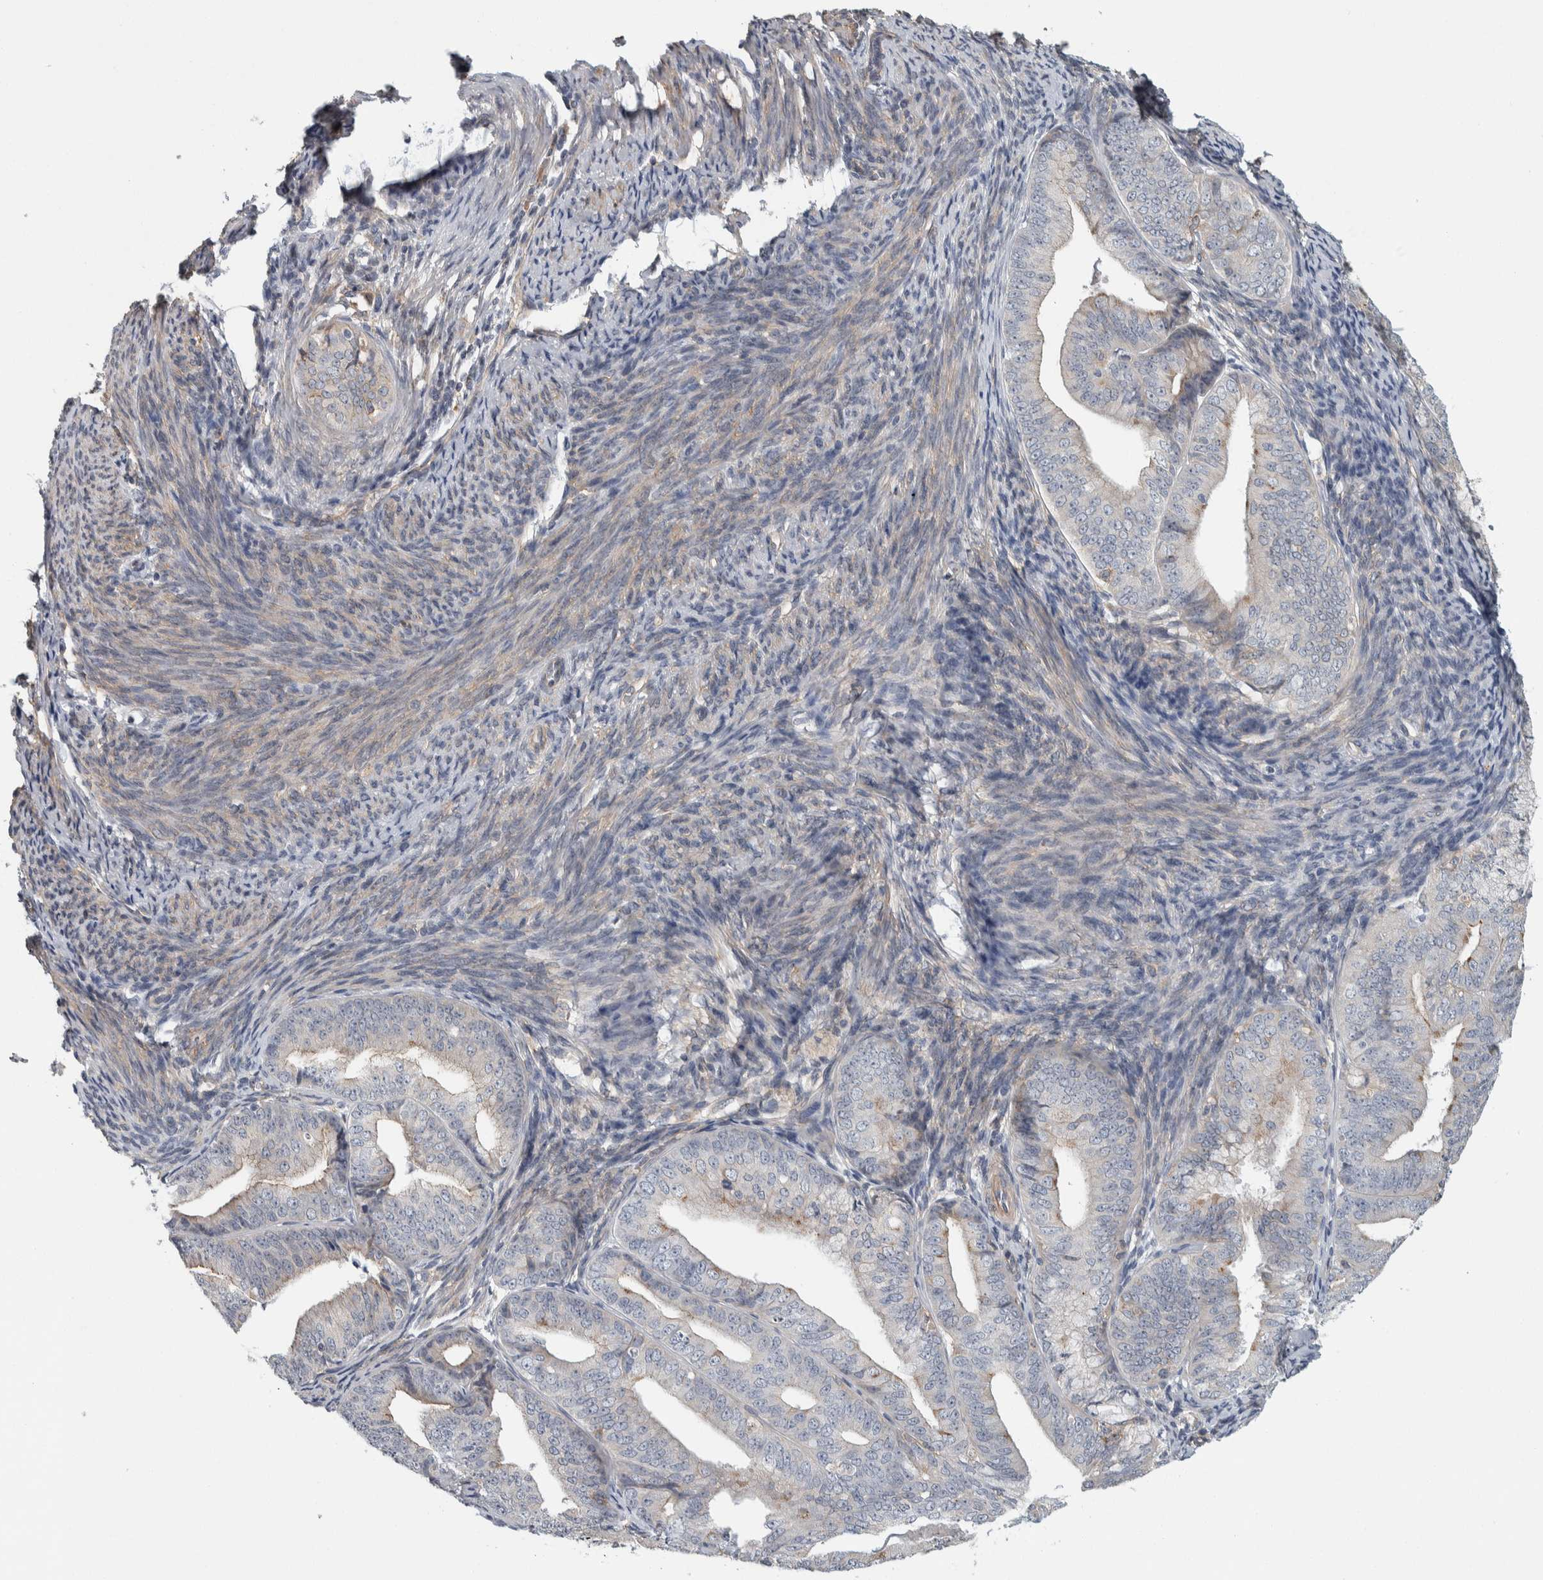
{"staining": {"intensity": "negative", "quantity": "none", "location": "none"}, "tissue": "endometrial cancer", "cell_type": "Tumor cells", "image_type": "cancer", "snomed": [{"axis": "morphology", "description": "Adenocarcinoma, NOS"}, {"axis": "topography", "description": "Endometrium"}], "caption": "This is an immunohistochemistry (IHC) histopathology image of endometrial cancer (adenocarcinoma). There is no staining in tumor cells.", "gene": "KCNJ3", "patient": {"sex": "female", "age": 63}}